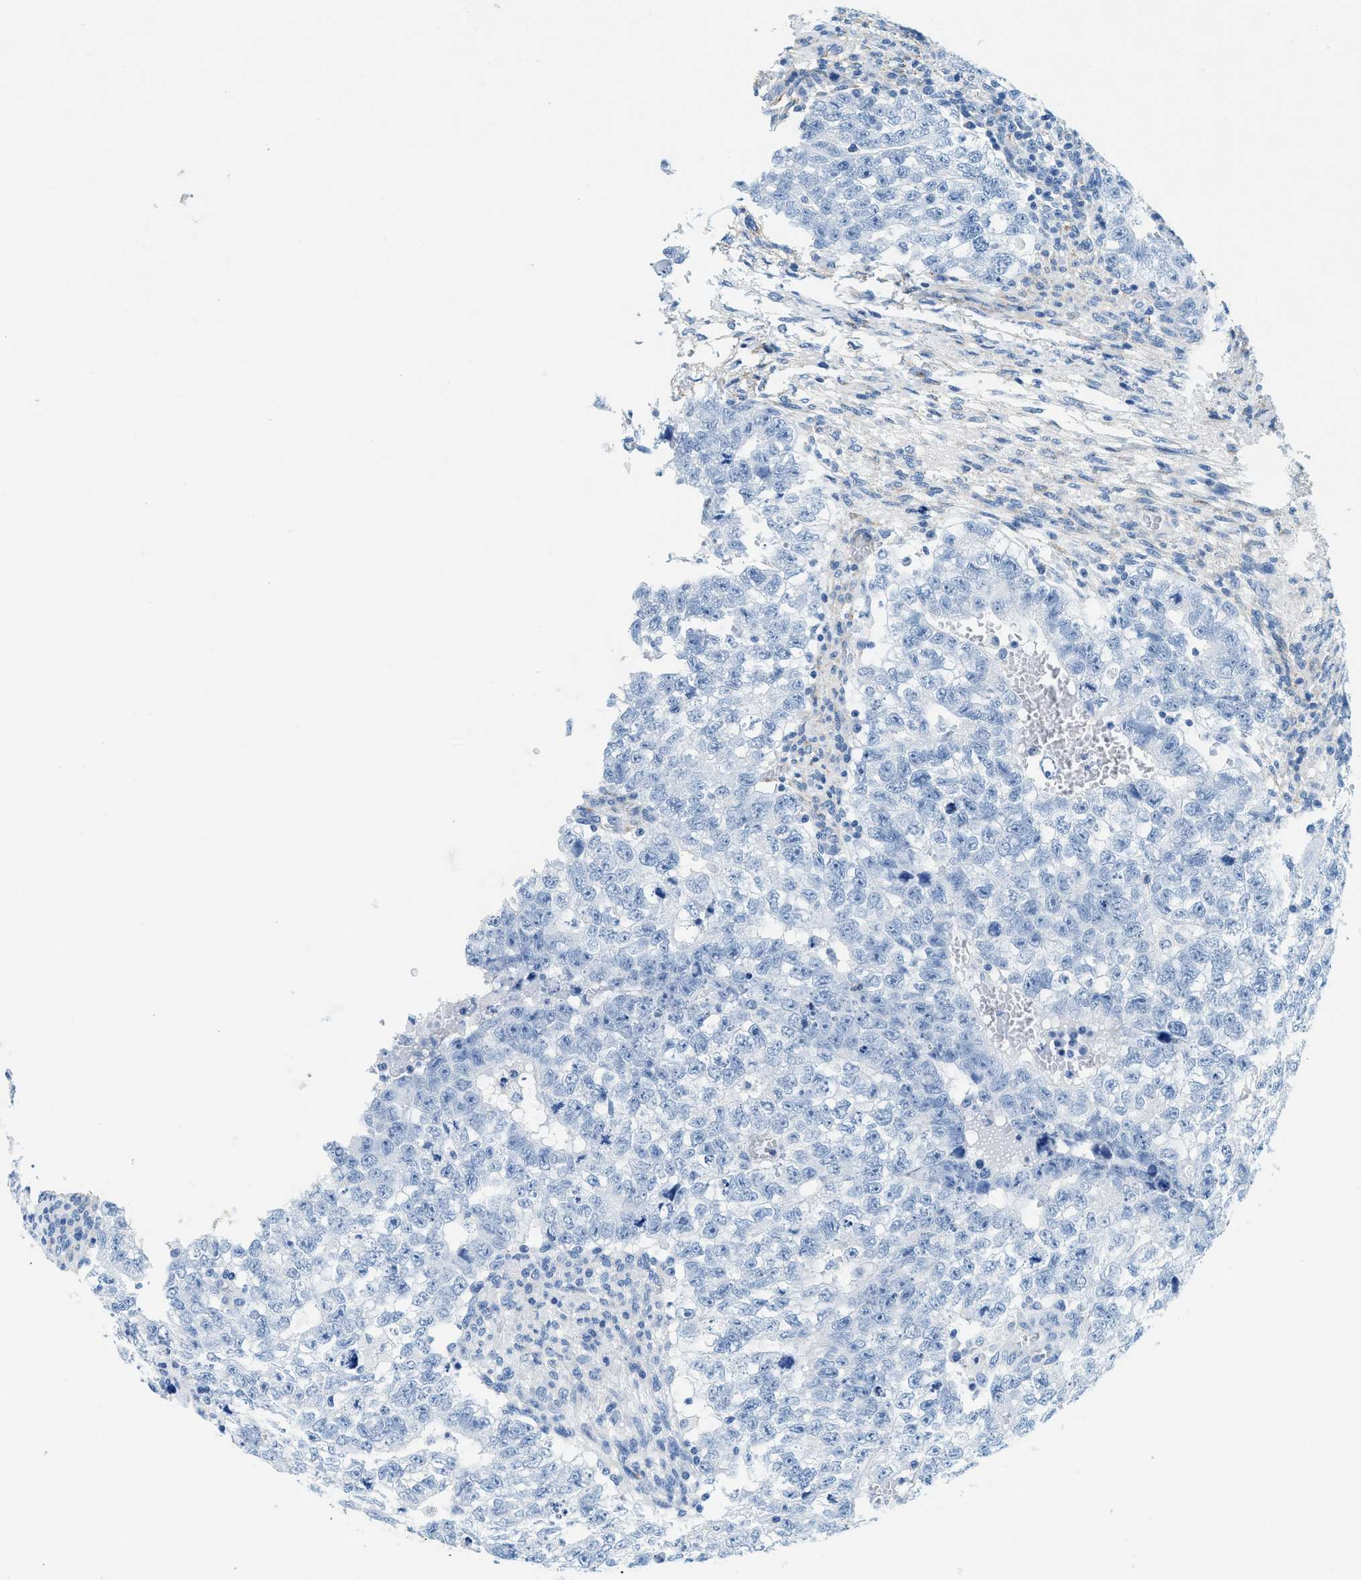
{"staining": {"intensity": "negative", "quantity": "none", "location": "none"}, "tissue": "testis cancer", "cell_type": "Tumor cells", "image_type": "cancer", "snomed": [{"axis": "morphology", "description": "Seminoma, NOS"}, {"axis": "morphology", "description": "Carcinoma, Embryonal, NOS"}, {"axis": "topography", "description": "Testis"}], "caption": "Immunohistochemistry (IHC) image of testis cancer stained for a protein (brown), which shows no positivity in tumor cells.", "gene": "TPSAB1", "patient": {"sex": "male", "age": 38}}